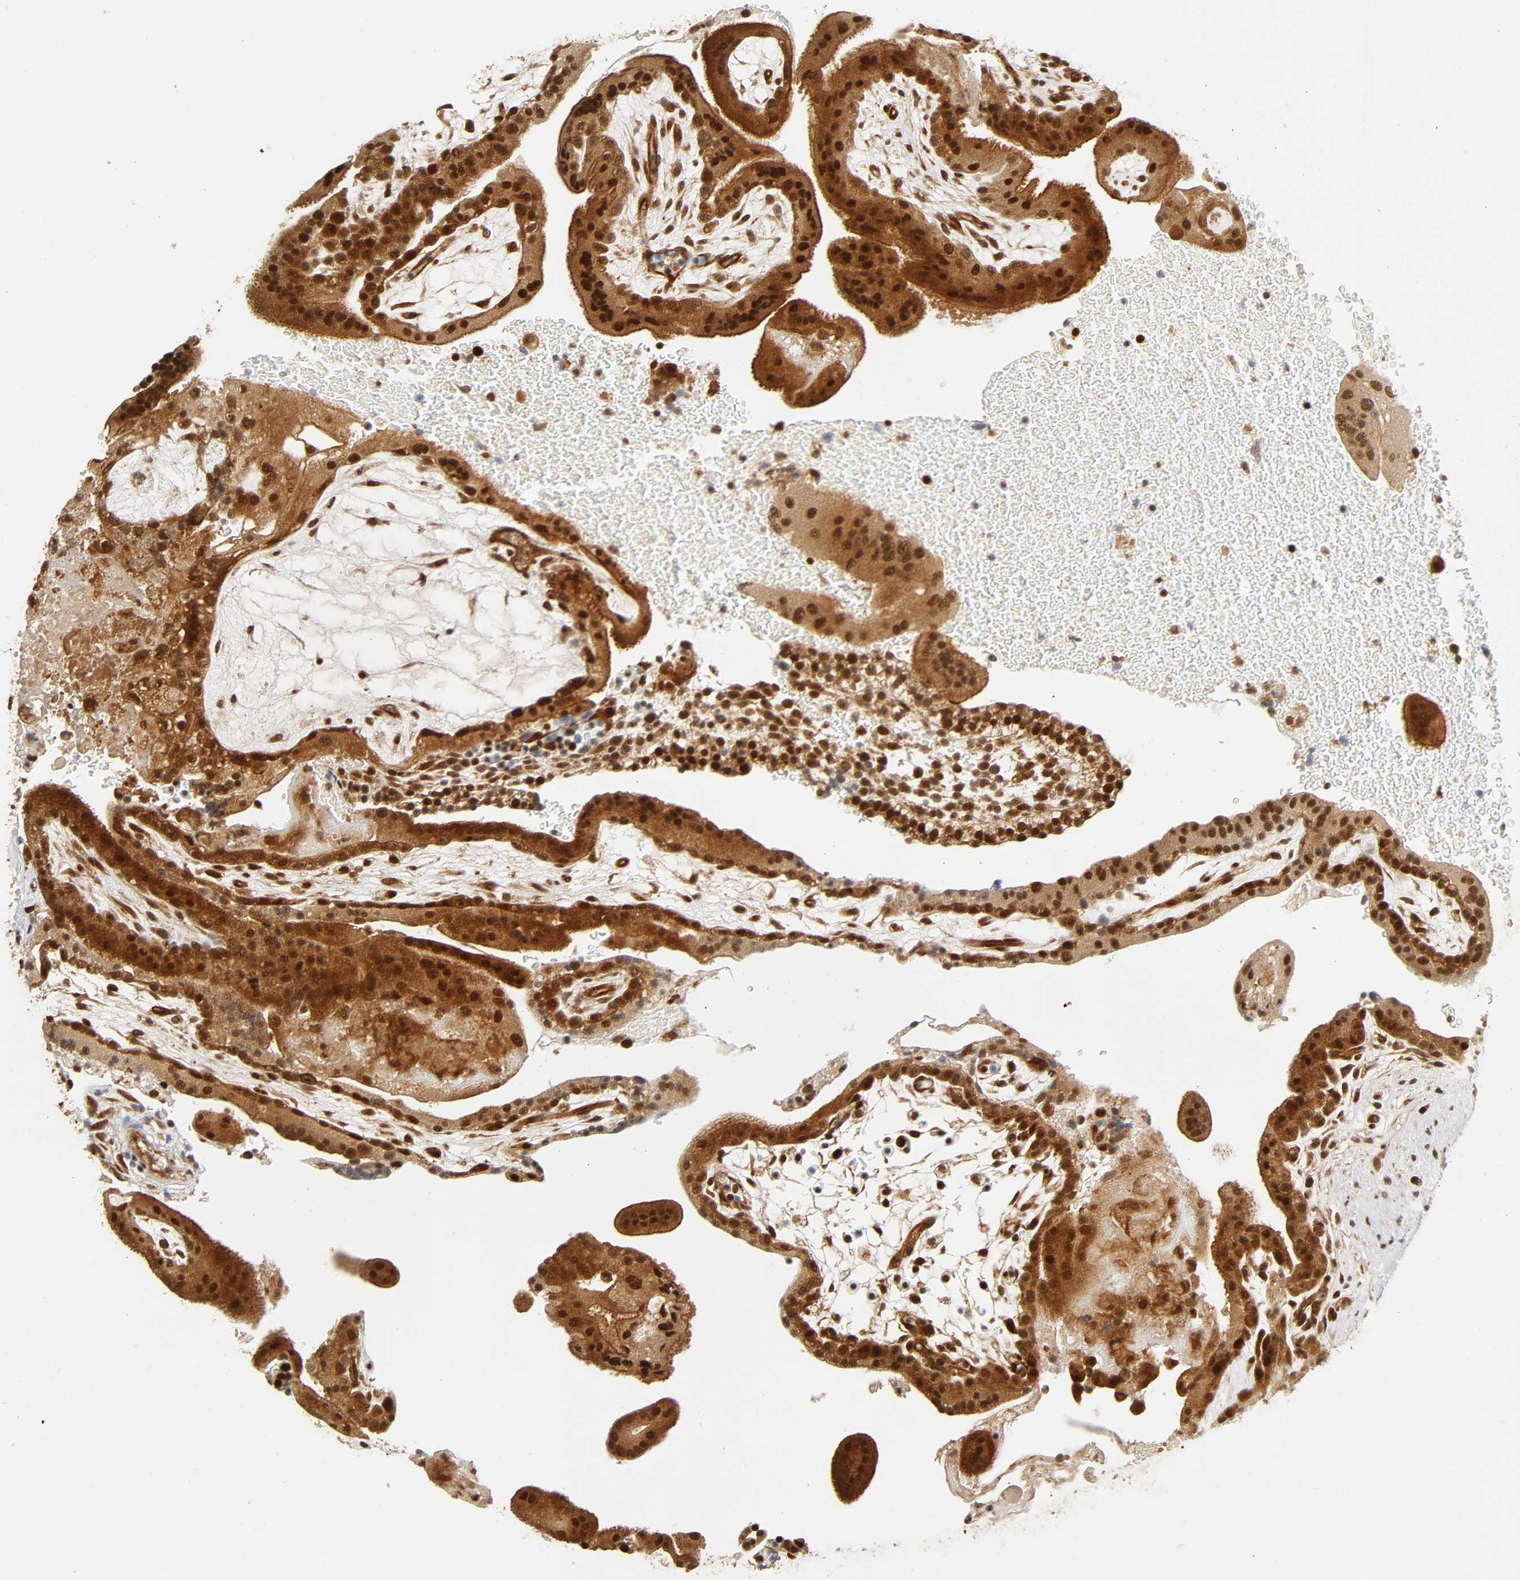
{"staining": {"intensity": "strong", "quantity": ">75%", "location": "cytoplasmic/membranous,nuclear"}, "tissue": "placenta", "cell_type": "Trophoblastic cells", "image_type": "normal", "snomed": [{"axis": "morphology", "description": "Normal tissue, NOS"}, {"axis": "topography", "description": "Placenta"}], "caption": "This micrograph reveals benign placenta stained with IHC to label a protein in brown. The cytoplasmic/membranous,nuclear of trophoblastic cells show strong positivity for the protein. Nuclei are counter-stained blue.", "gene": "IQCJ", "patient": {"sex": "female", "age": 19}}